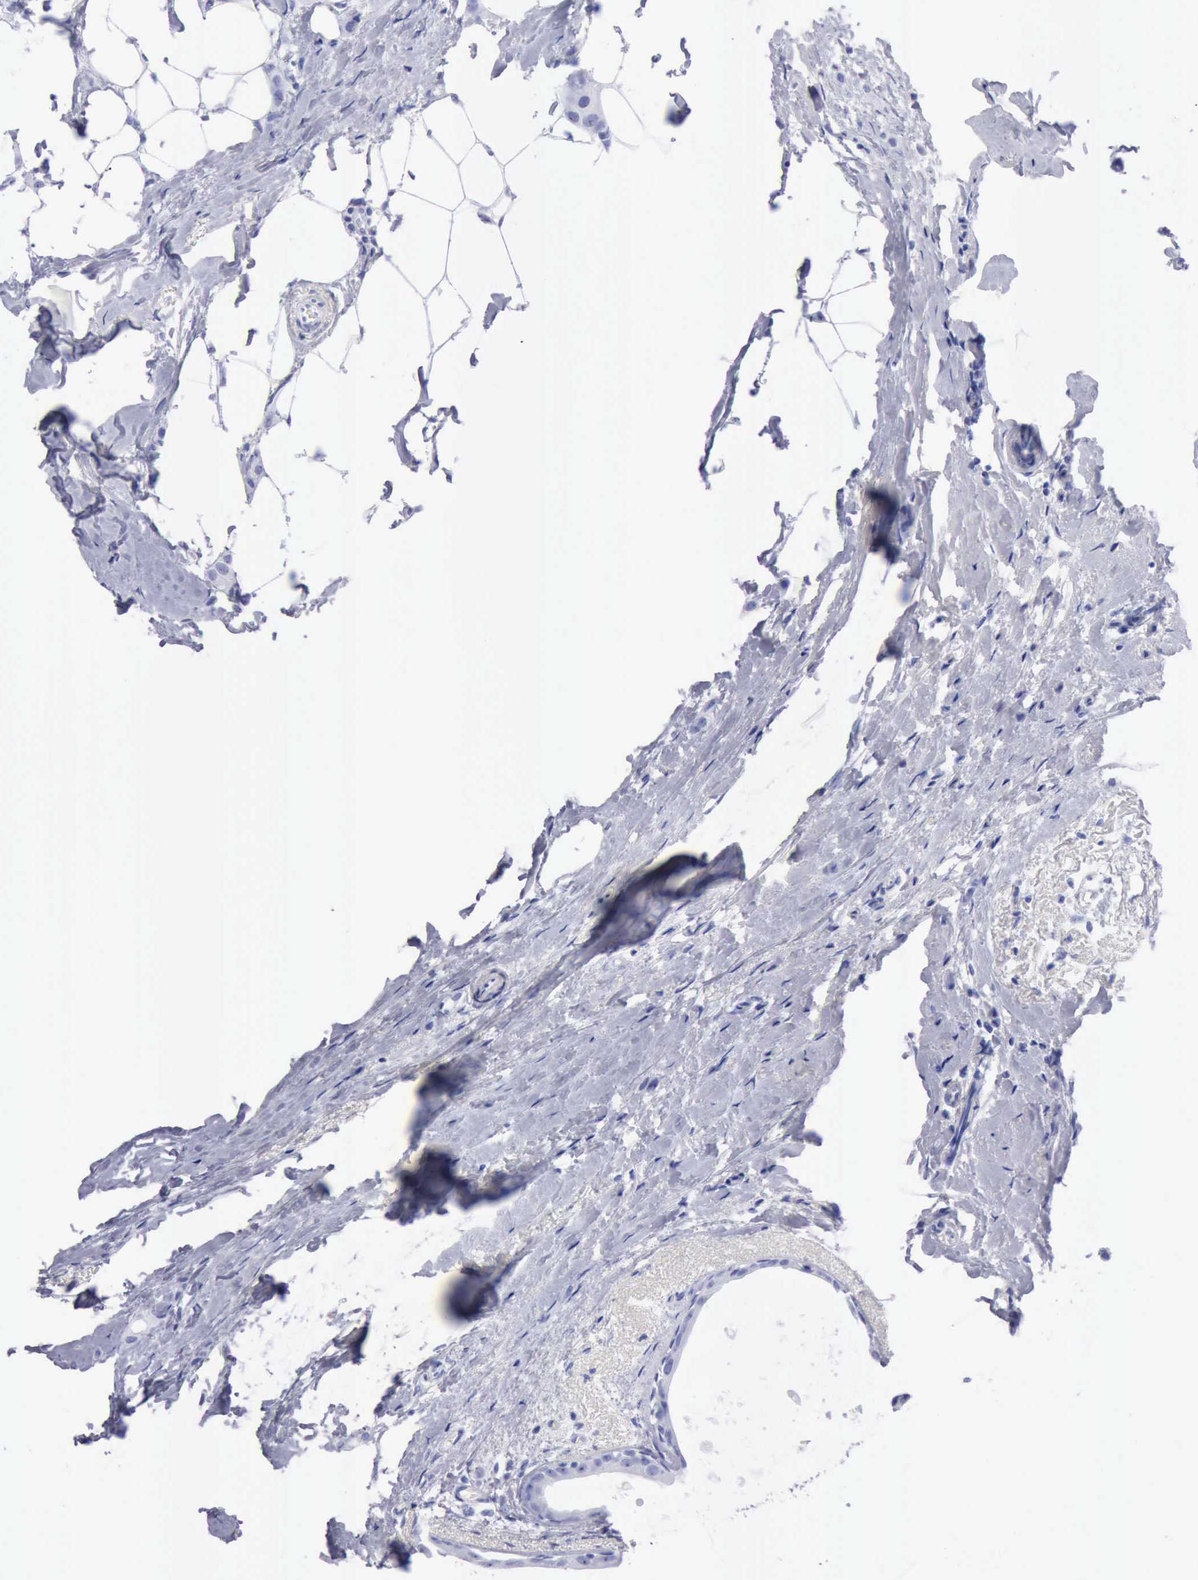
{"staining": {"intensity": "negative", "quantity": "none", "location": "none"}, "tissue": "breast cancer", "cell_type": "Tumor cells", "image_type": "cancer", "snomed": [{"axis": "morphology", "description": "Lobular carcinoma"}, {"axis": "topography", "description": "Breast"}], "caption": "This is a micrograph of IHC staining of breast cancer, which shows no staining in tumor cells.", "gene": "CYP19A1", "patient": {"sex": "female", "age": 55}}